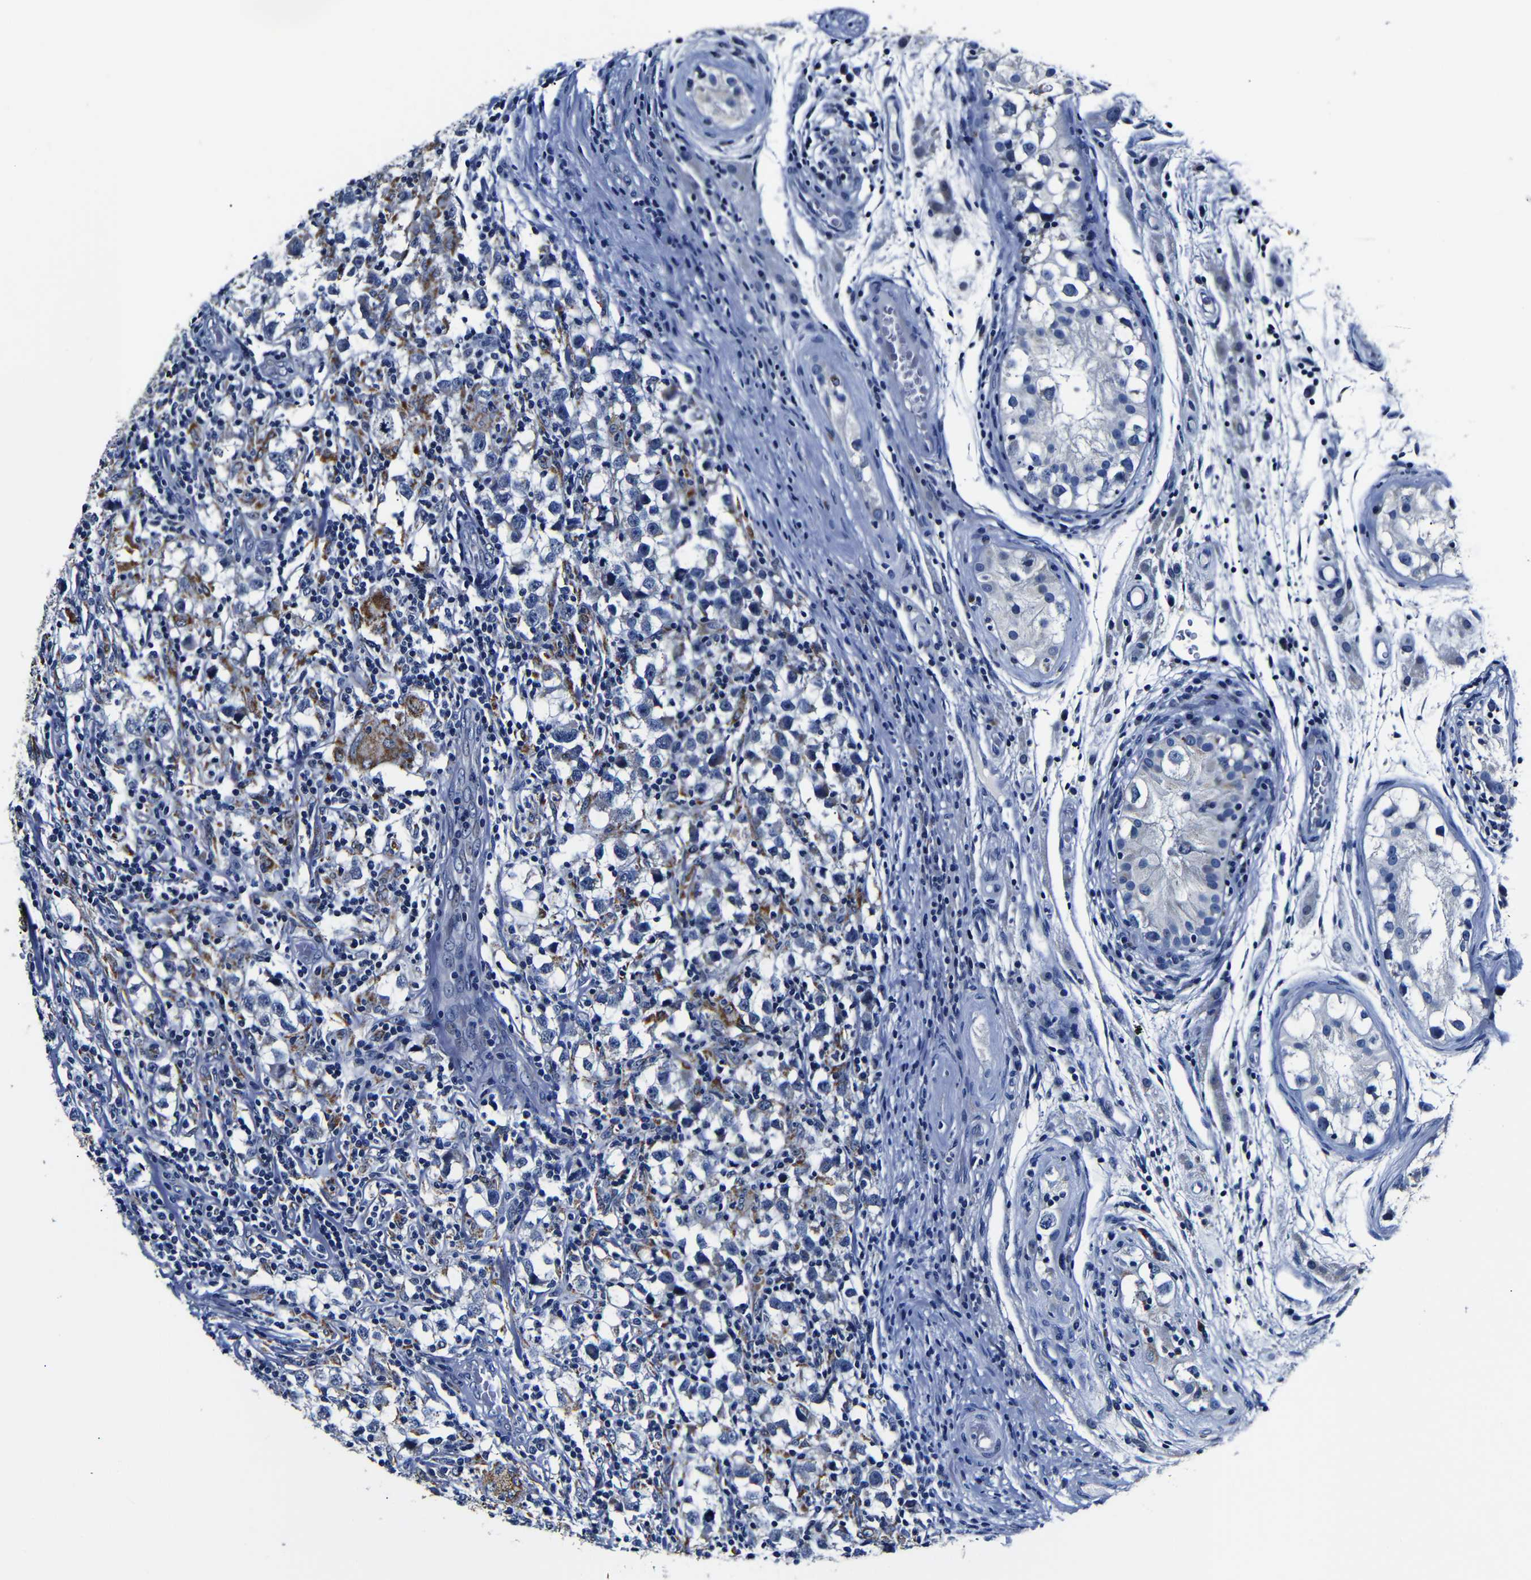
{"staining": {"intensity": "negative", "quantity": "none", "location": "none"}, "tissue": "testis cancer", "cell_type": "Tumor cells", "image_type": "cancer", "snomed": [{"axis": "morphology", "description": "Carcinoma, Embryonal, NOS"}, {"axis": "topography", "description": "Testis"}], "caption": "Immunohistochemistry (IHC) micrograph of human embryonal carcinoma (testis) stained for a protein (brown), which exhibits no expression in tumor cells.", "gene": "DEPP1", "patient": {"sex": "male", "age": 21}}